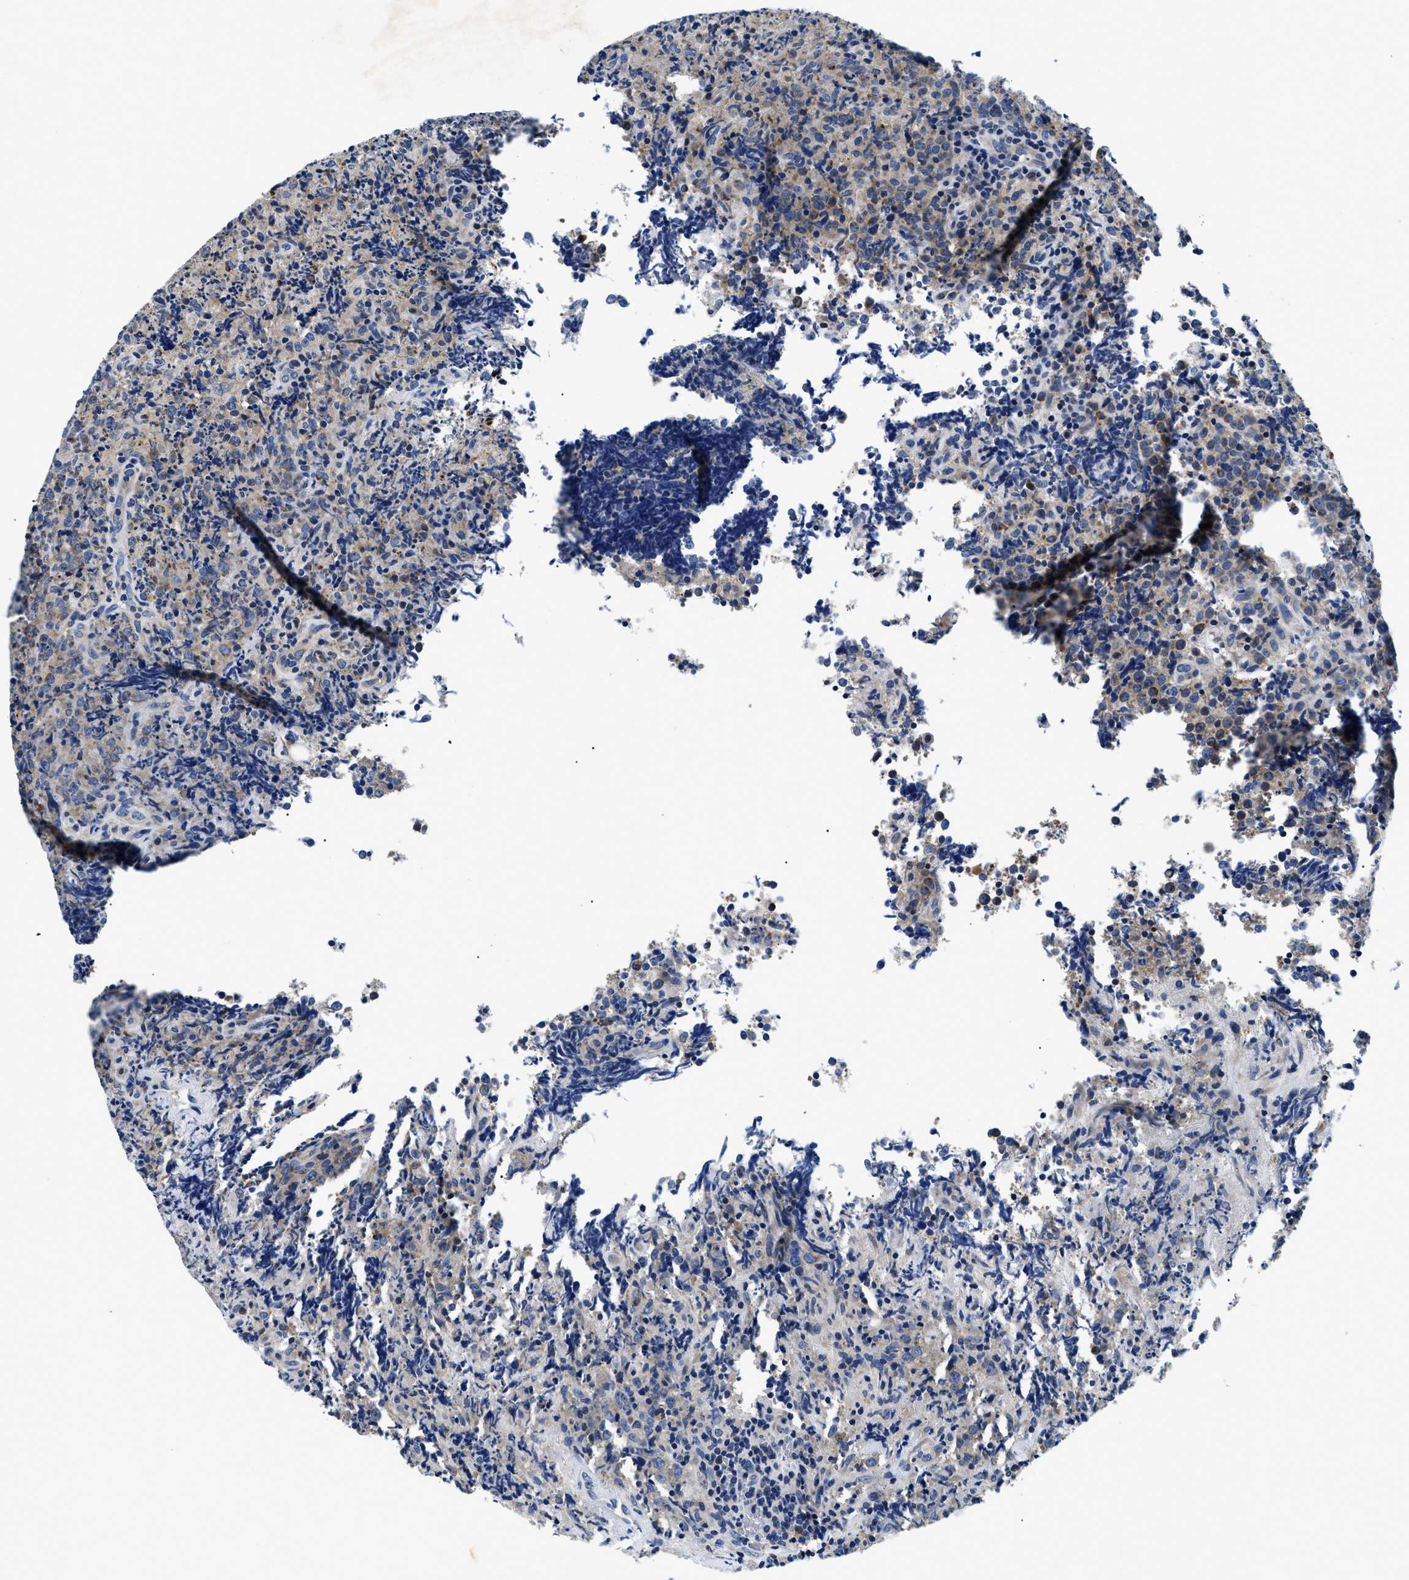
{"staining": {"intensity": "weak", "quantity": "<25%", "location": "cytoplasmic/membranous"}, "tissue": "lymphoma", "cell_type": "Tumor cells", "image_type": "cancer", "snomed": [{"axis": "morphology", "description": "Malignant lymphoma, non-Hodgkin's type, High grade"}, {"axis": "topography", "description": "Tonsil"}], "caption": "Immunohistochemistry photomicrograph of human malignant lymphoma, non-Hodgkin's type (high-grade) stained for a protein (brown), which demonstrates no expression in tumor cells.", "gene": "MEA1", "patient": {"sex": "female", "age": 36}}